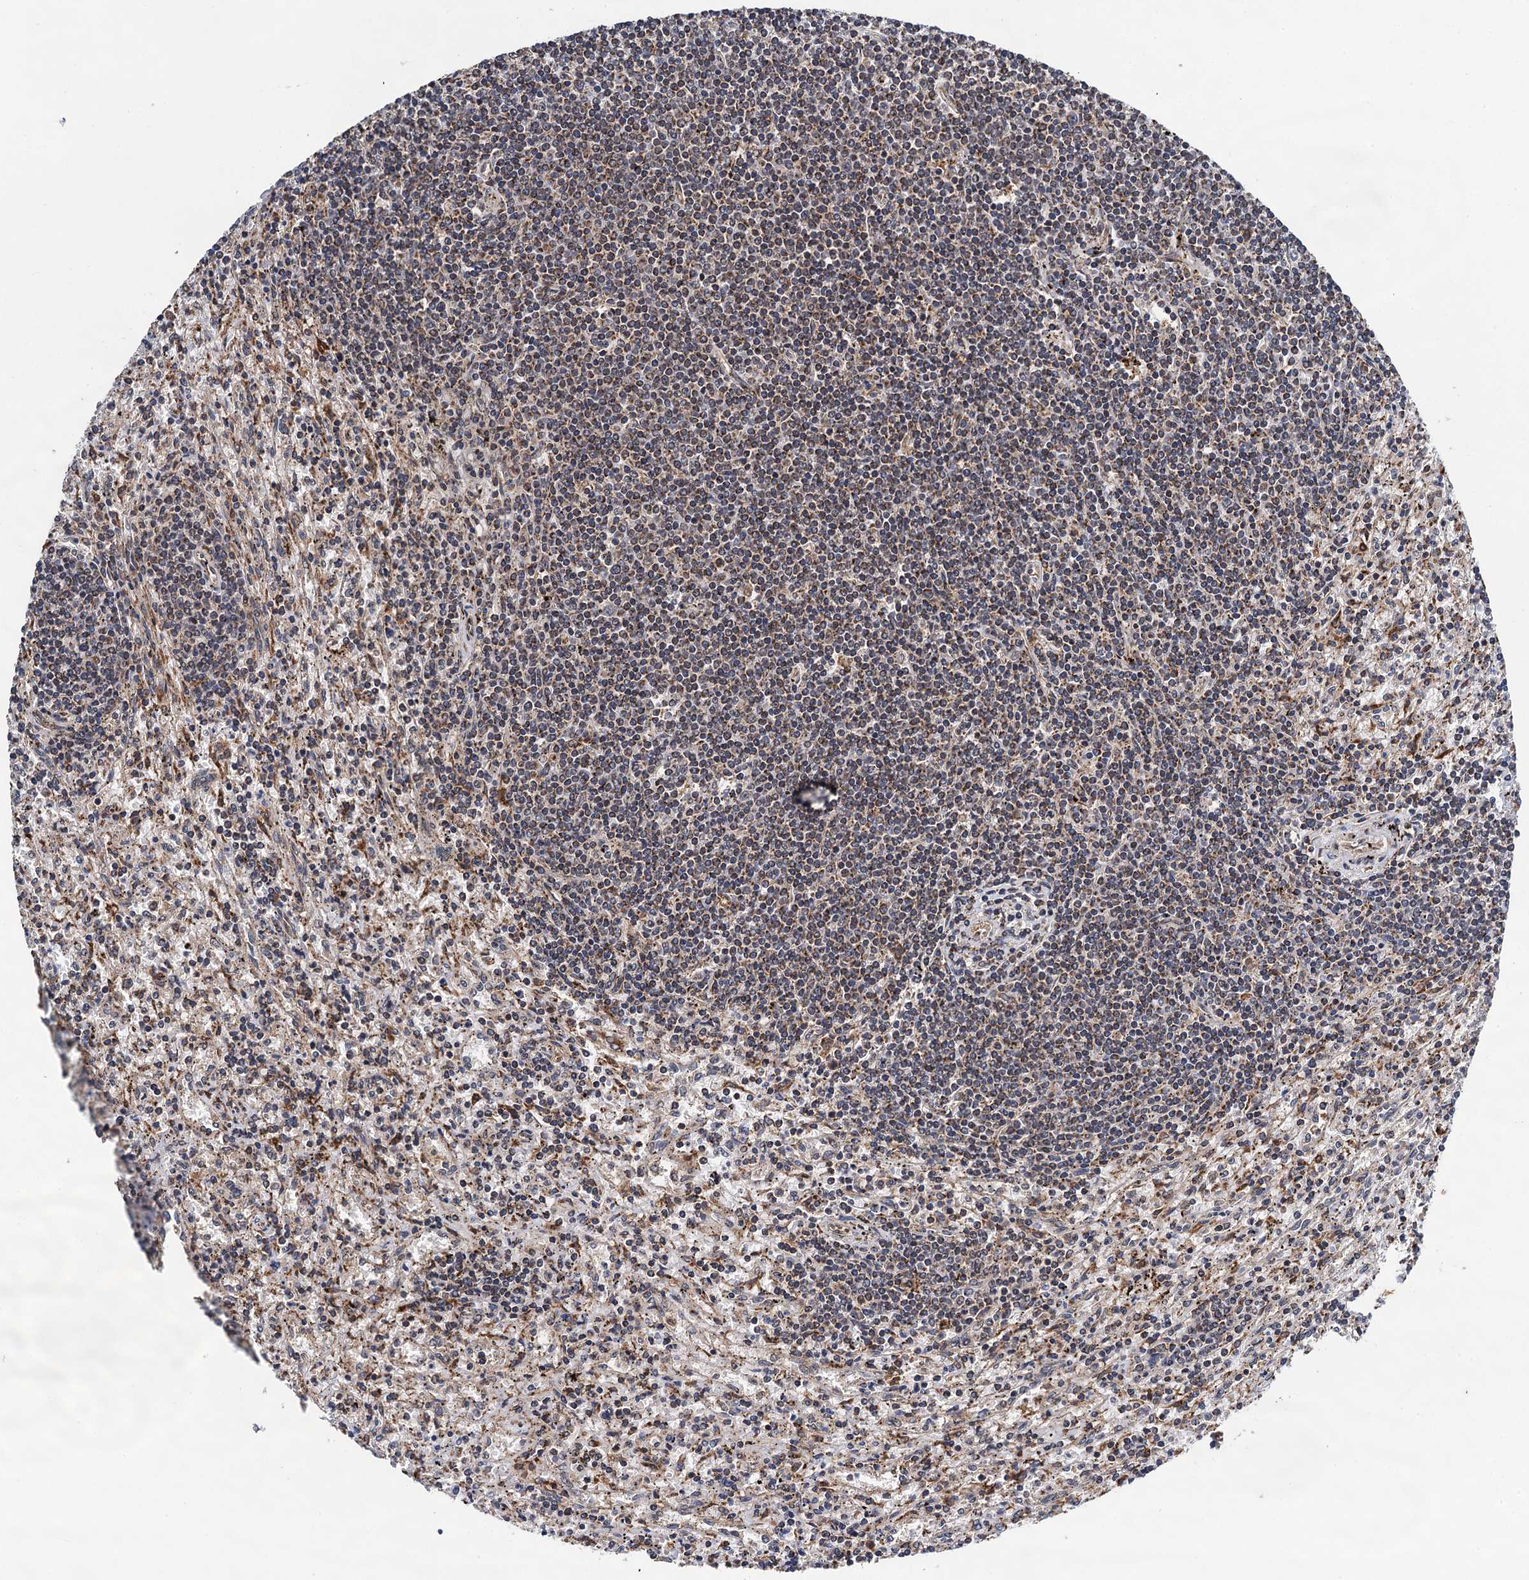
{"staining": {"intensity": "weak", "quantity": "25%-75%", "location": "cytoplasmic/membranous"}, "tissue": "lymphoma", "cell_type": "Tumor cells", "image_type": "cancer", "snomed": [{"axis": "morphology", "description": "Malignant lymphoma, non-Hodgkin's type, Low grade"}, {"axis": "topography", "description": "Spleen"}], "caption": "Tumor cells exhibit low levels of weak cytoplasmic/membranous staining in approximately 25%-75% of cells in malignant lymphoma, non-Hodgkin's type (low-grade).", "gene": "CMPK2", "patient": {"sex": "male", "age": 76}}